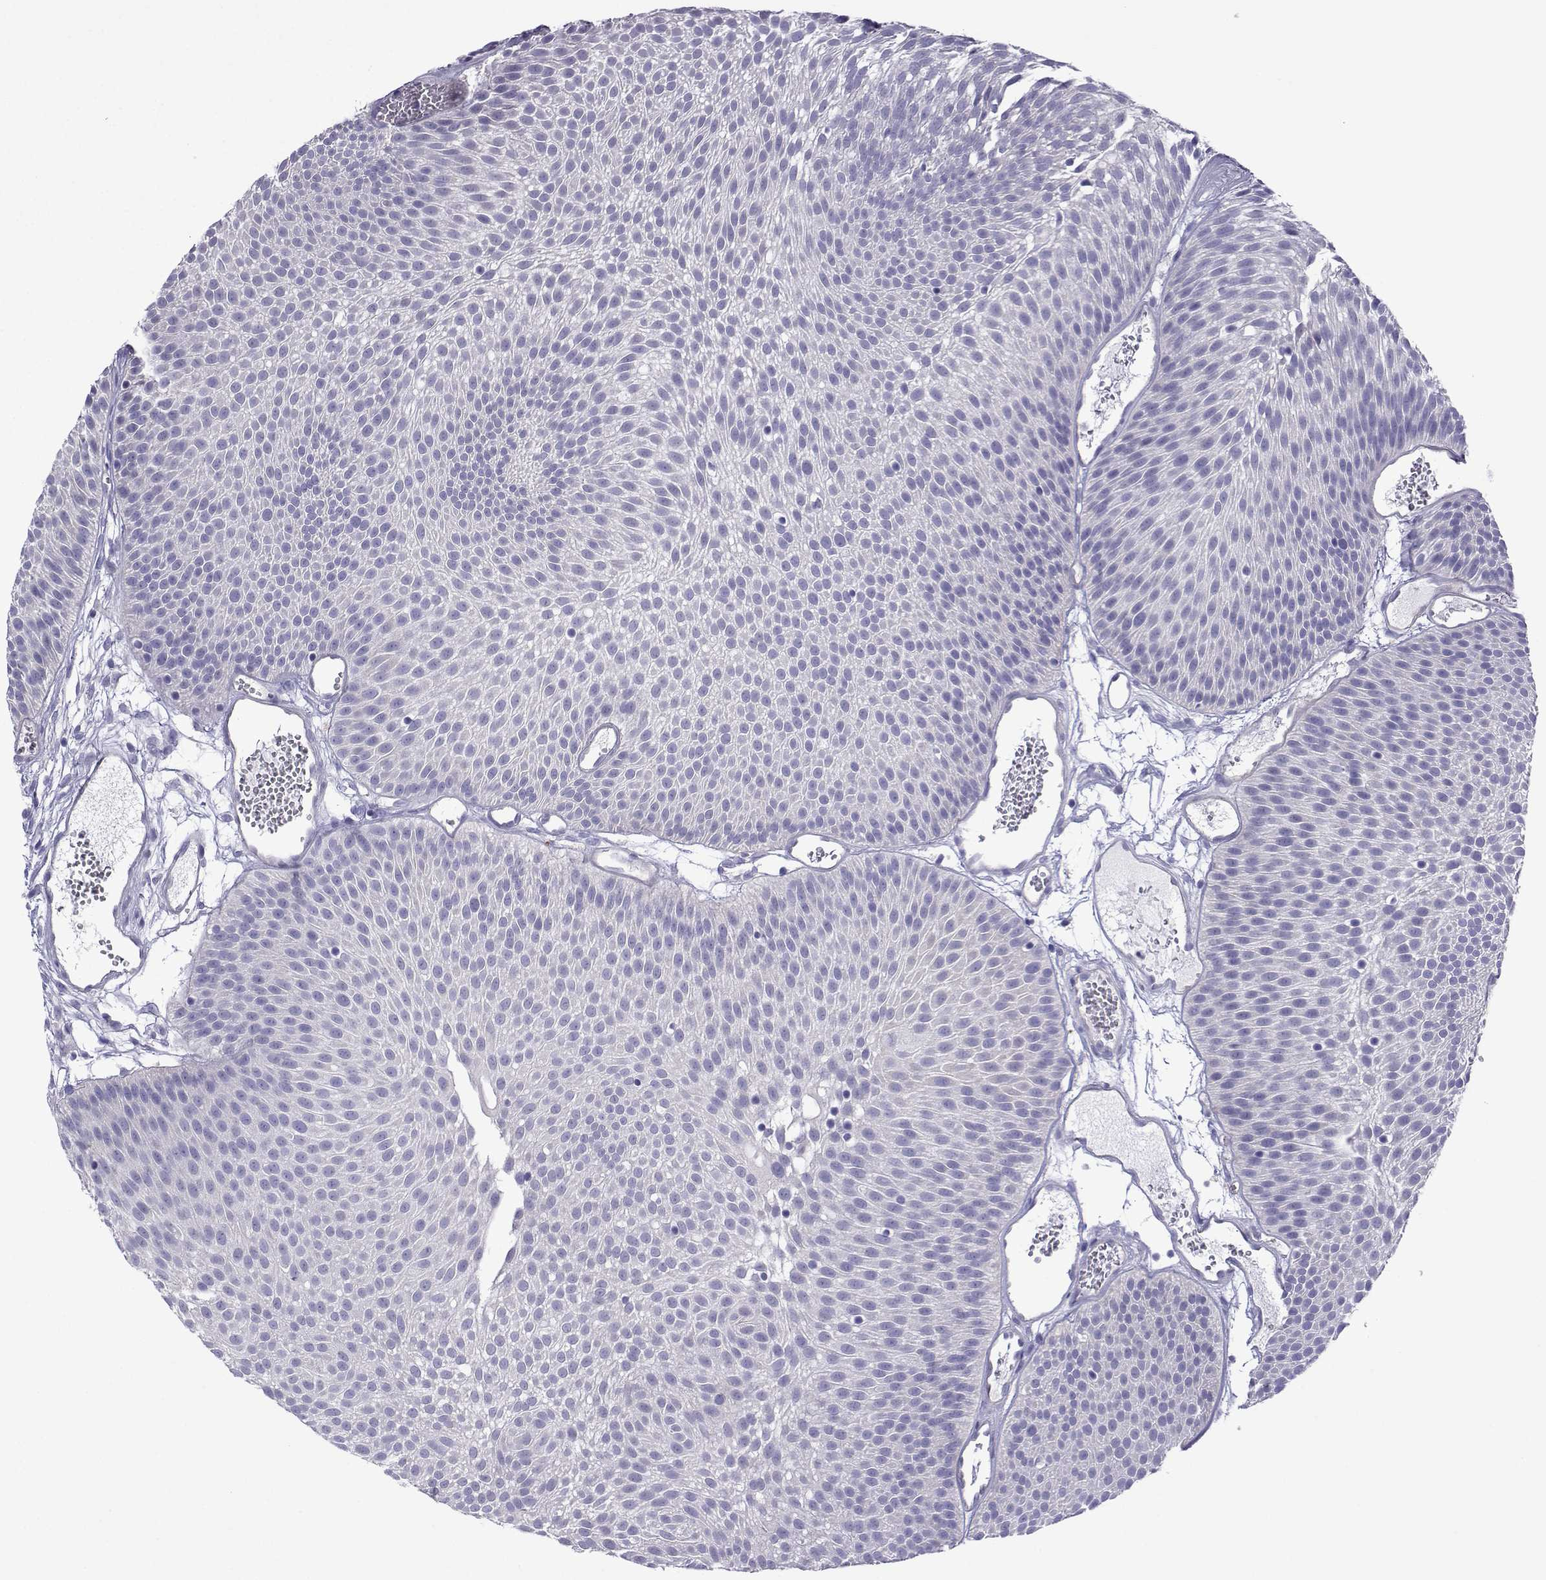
{"staining": {"intensity": "negative", "quantity": "none", "location": "none"}, "tissue": "urothelial cancer", "cell_type": "Tumor cells", "image_type": "cancer", "snomed": [{"axis": "morphology", "description": "Urothelial carcinoma, Low grade"}, {"axis": "topography", "description": "Urinary bladder"}], "caption": "The histopathology image shows no staining of tumor cells in urothelial cancer.", "gene": "CFAP70", "patient": {"sex": "male", "age": 52}}